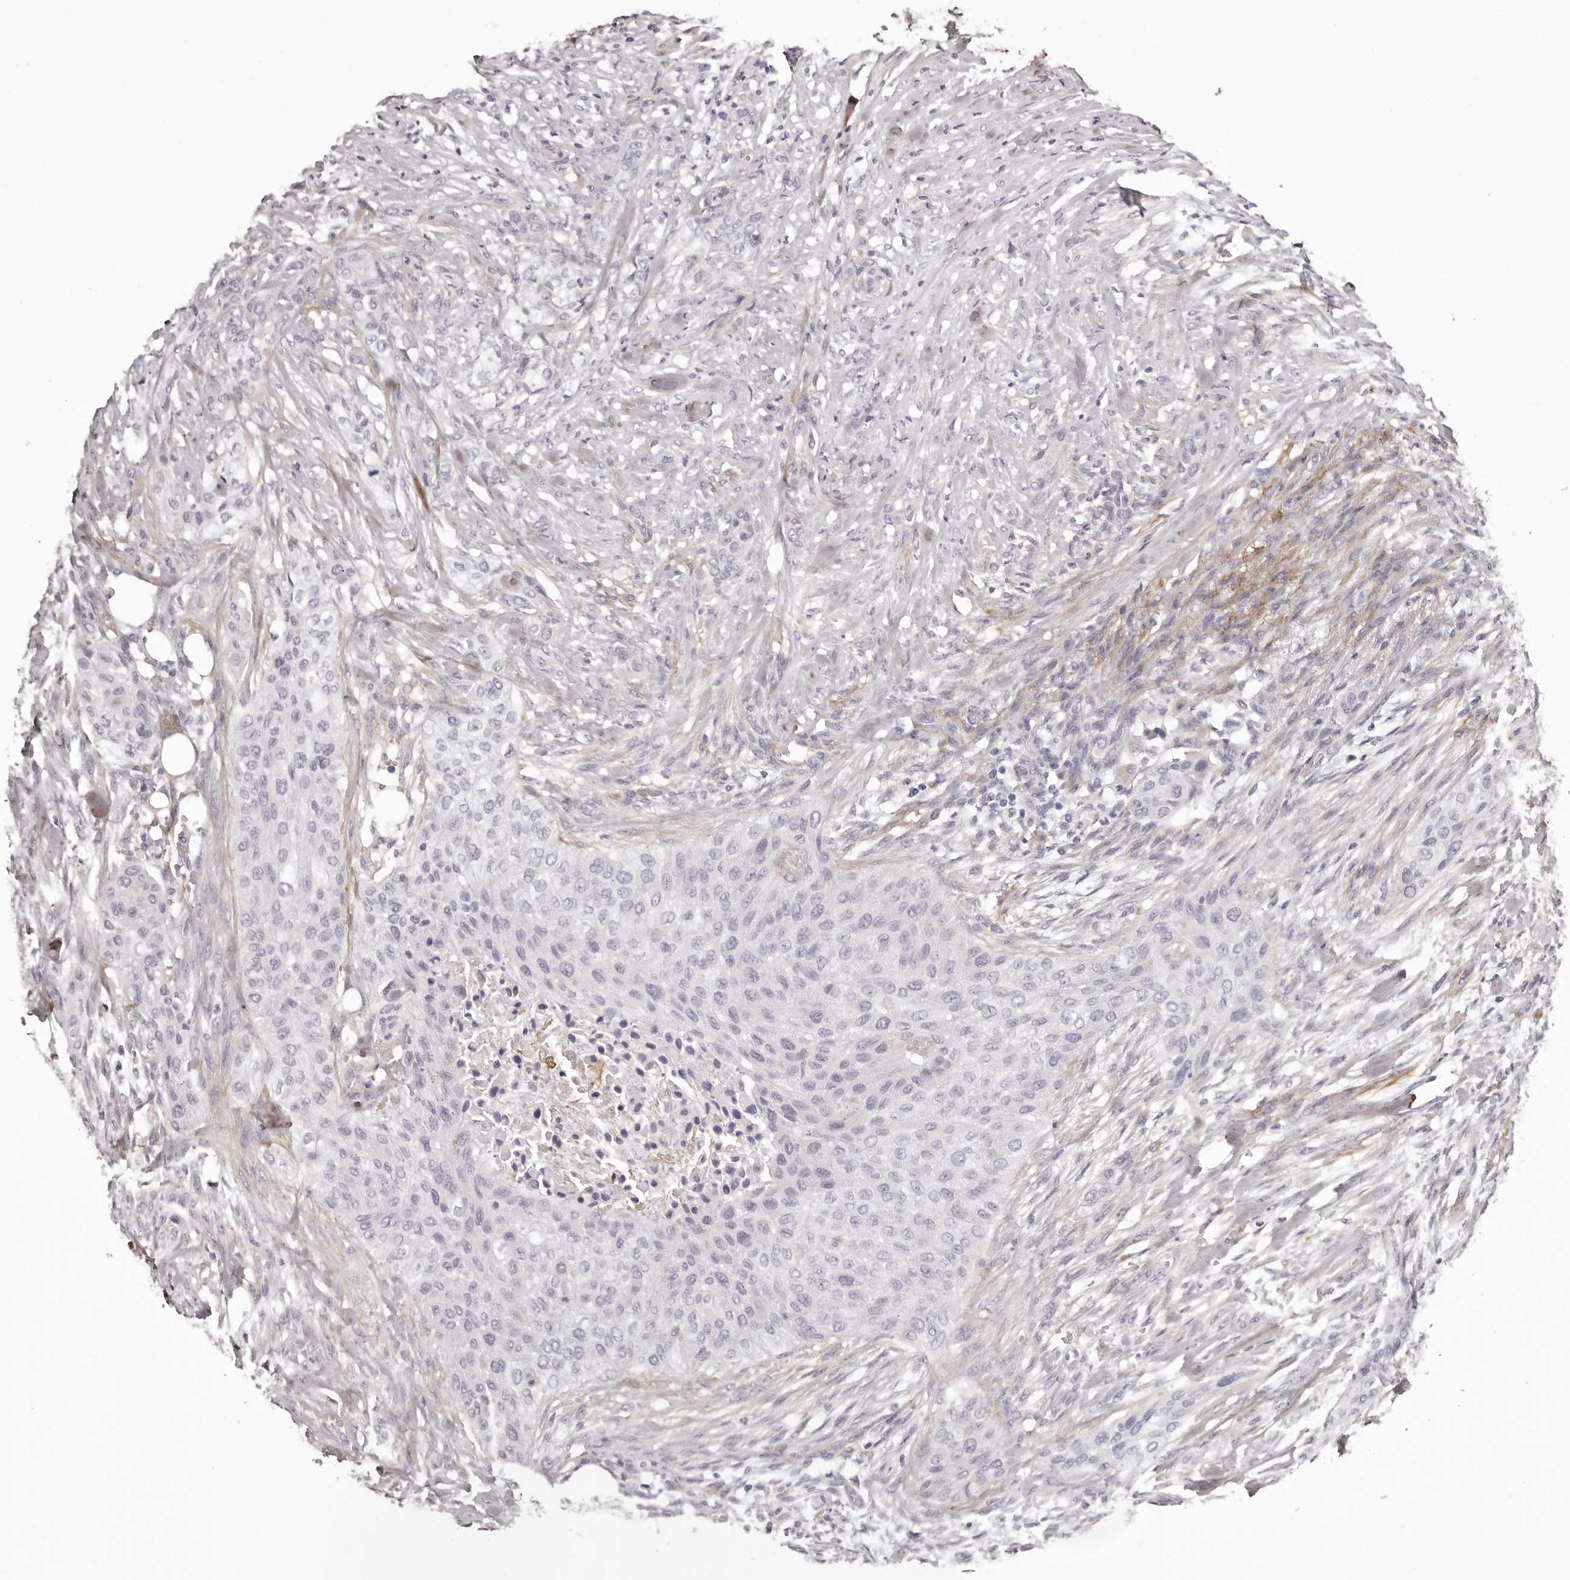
{"staining": {"intensity": "negative", "quantity": "none", "location": "none"}, "tissue": "urothelial cancer", "cell_type": "Tumor cells", "image_type": "cancer", "snomed": [{"axis": "morphology", "description": "Urothelial carcinoma, High grade"}, {"axis": "topography", "description": "Urinary bladder"}], "caption": "This image is of urothelial cancer stained with IHC to label a protein in brown with the nuclei are counter-stained blue. There is no positivity in tumor cells.", "gene": "COL6A1", "patient": {"sex": "male", "age": 35}}